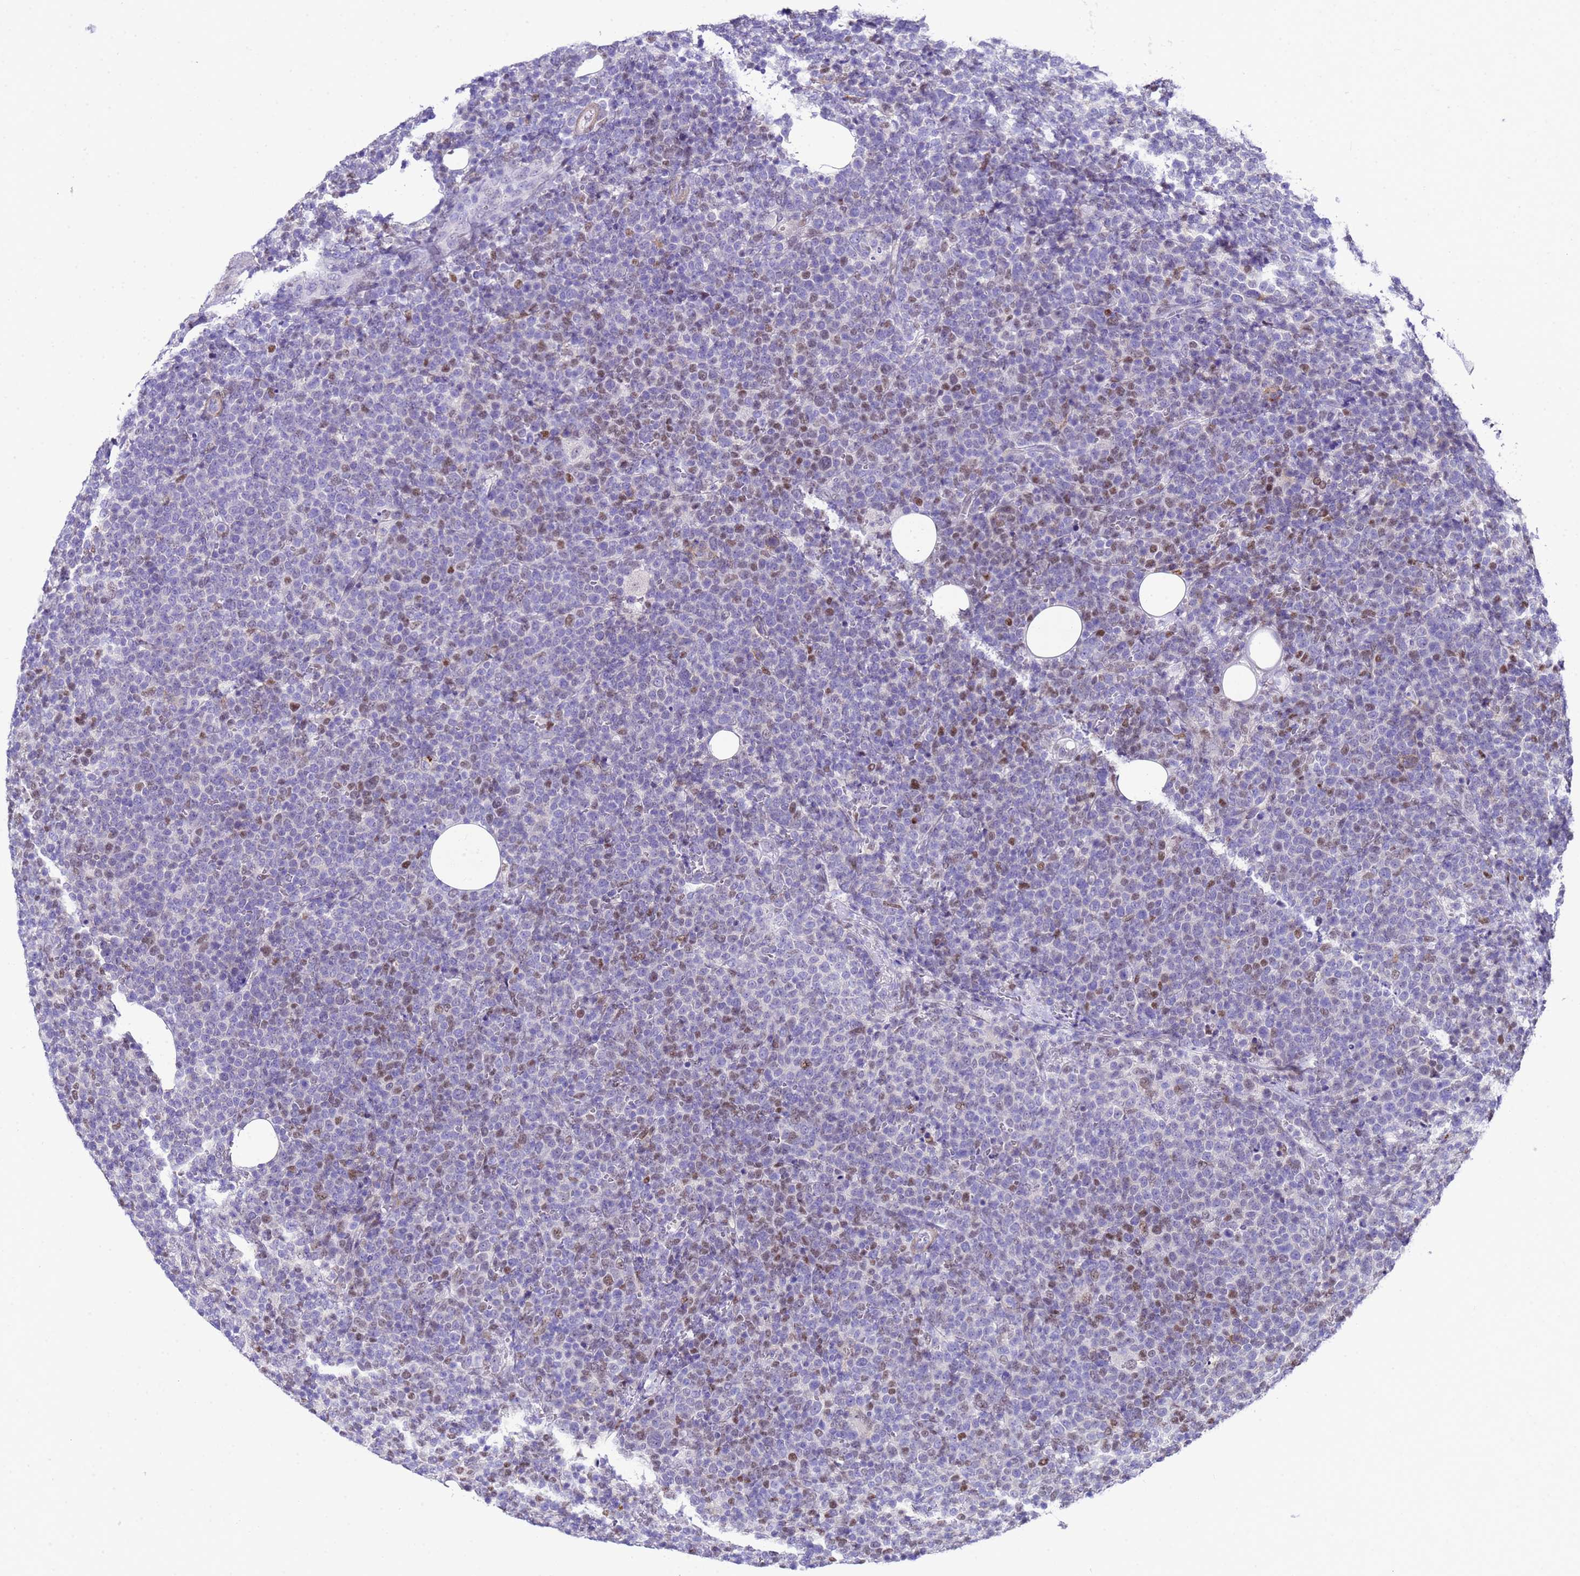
{"staining": {"intensity": "moderate", "quantity": "25%-75%", "location": "nuclear"}, "tissue": "lymphoma", "cell_type": "Tumor cells", "image_type": "cancer", "snomed": [{"axis": "morphology", "description": "Malignant lymphoma, non-Hodgkin's type, High grade"}, {"axis": "topography", "description": "Lymph node"}], "caption": "The image displays staining of lymphoma, revealing moderate nuclear protein staining (brown color) within tumor cells. Using DAB (brown) and hematoxylin (blue) stains, captured at high magnification using brightfield microscopy.", "gene": "BCL7A", "patient": {"sex": "male", "age": 61}}